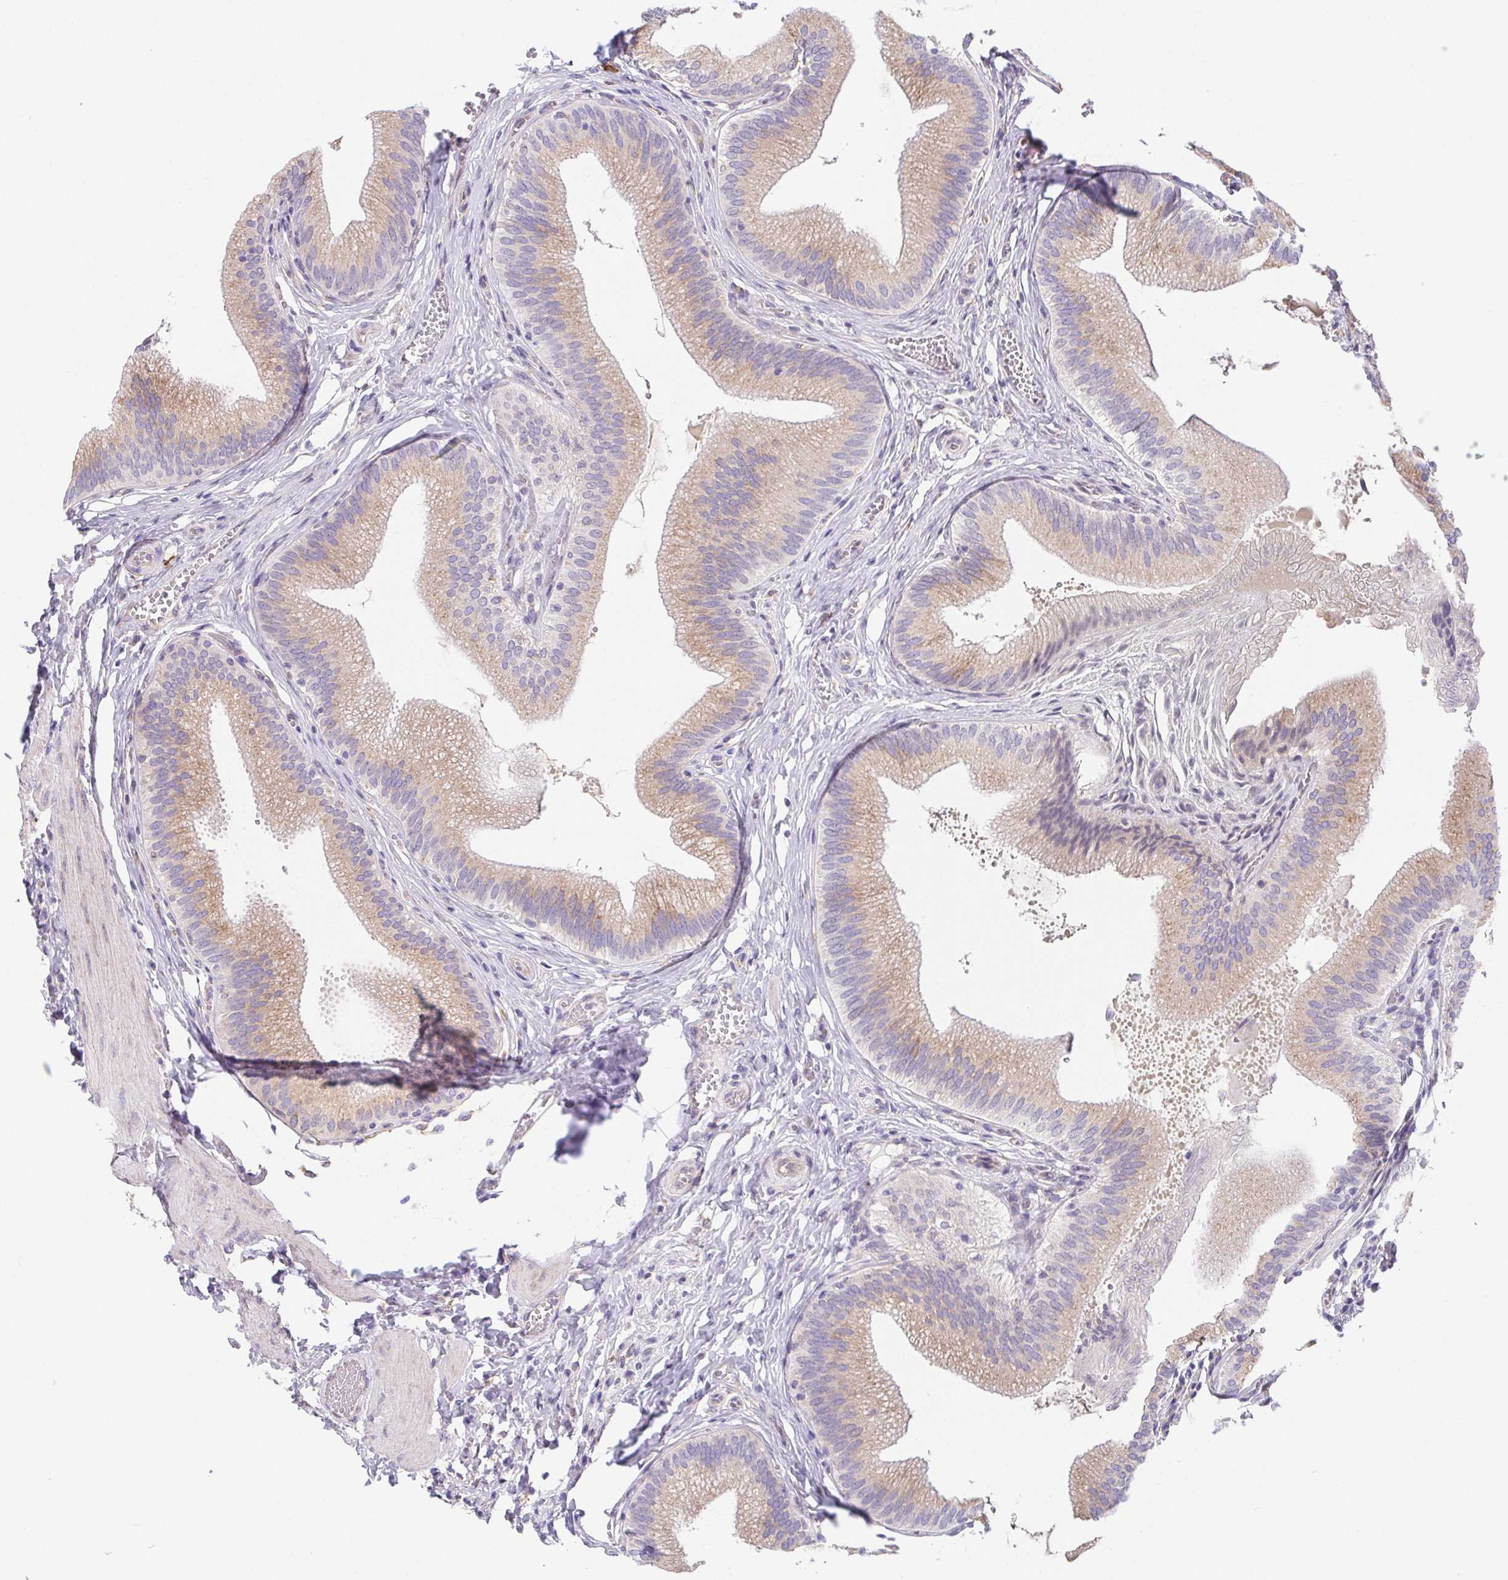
{"staining": {"intensity": "moderate", "quantity": ">75%", "location": "cytoplasmic/membranous"}, "tissue": "gallbladder", "cell_type": "Glandular cells", "image_type": "normal", "snomed": [{"axis": "morphology", "description": "Normal tissue, NOS"}, {"axis": "topography", "description": "Gallbladder"}], "caption": "A brown stain shows moderate cytoplasmic/membranous staining of a protein in glandular cells of normal human gallbladder. (brown staining indicates protein expression, while blue staining denotes nuclei).", "gene": "ADAM8", "patient": {"sex": "male", "age": 17}}